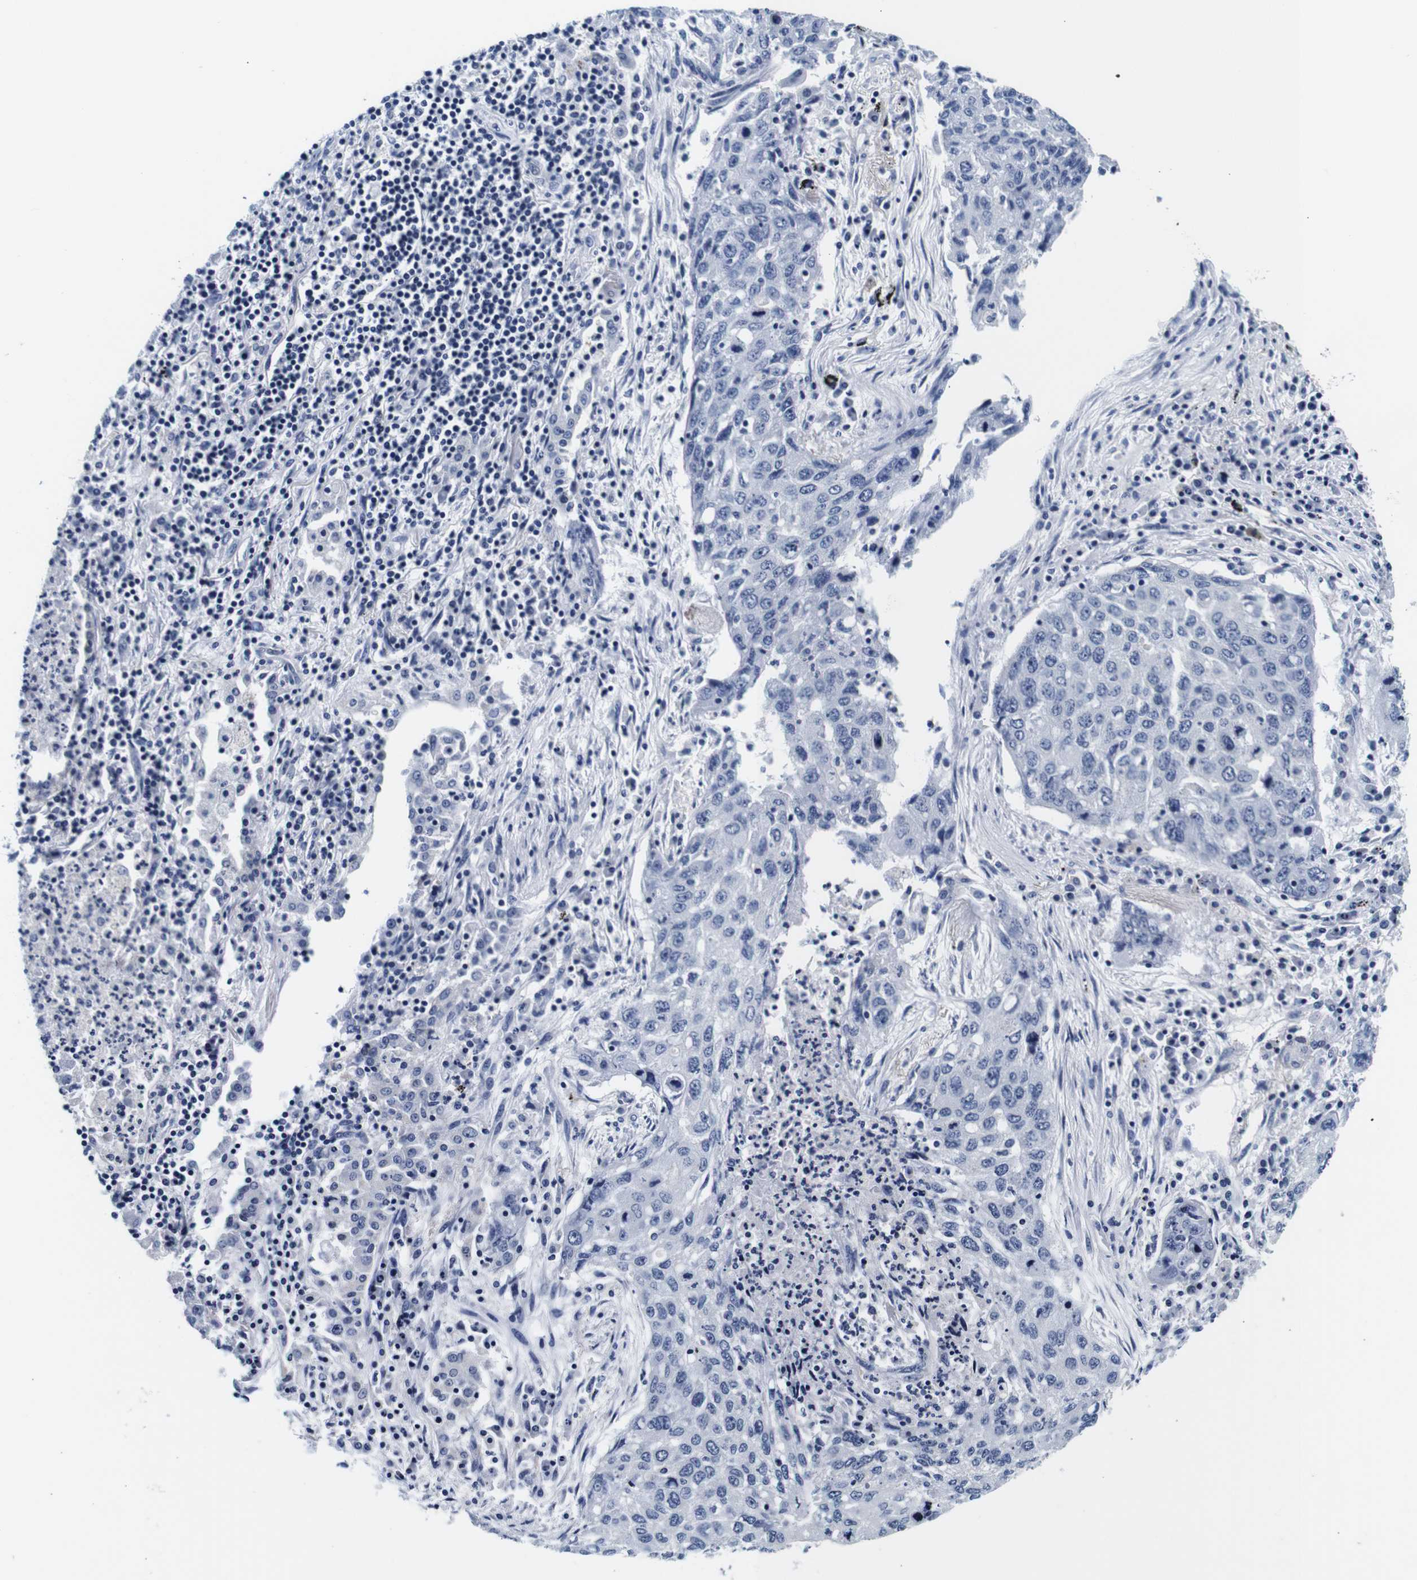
{"staining": {"intensity": "negative", "quantity": "none", "location": "none"}, "tissue": "lung cancer", "cell_type": "Tumor cells", "image_type": "cancer", "snomed": [{"axis": "morphology", "description": "Squamous cell carcinoma, NOS"}, {"axis": "topography", "description": "Lung"}], "caption": "The histopathology image shows no significant positivity in tumor cells of lung cancer (squamous cell carcinoma). (Stains: DAB (3,3'-diaminobenzidine) IHC with hematoxylin counter stain, Microscopy: brightfield microscopy at high magnification).", "gene": "GP1BA", "patient": {"sex": "female", "age": 63}}